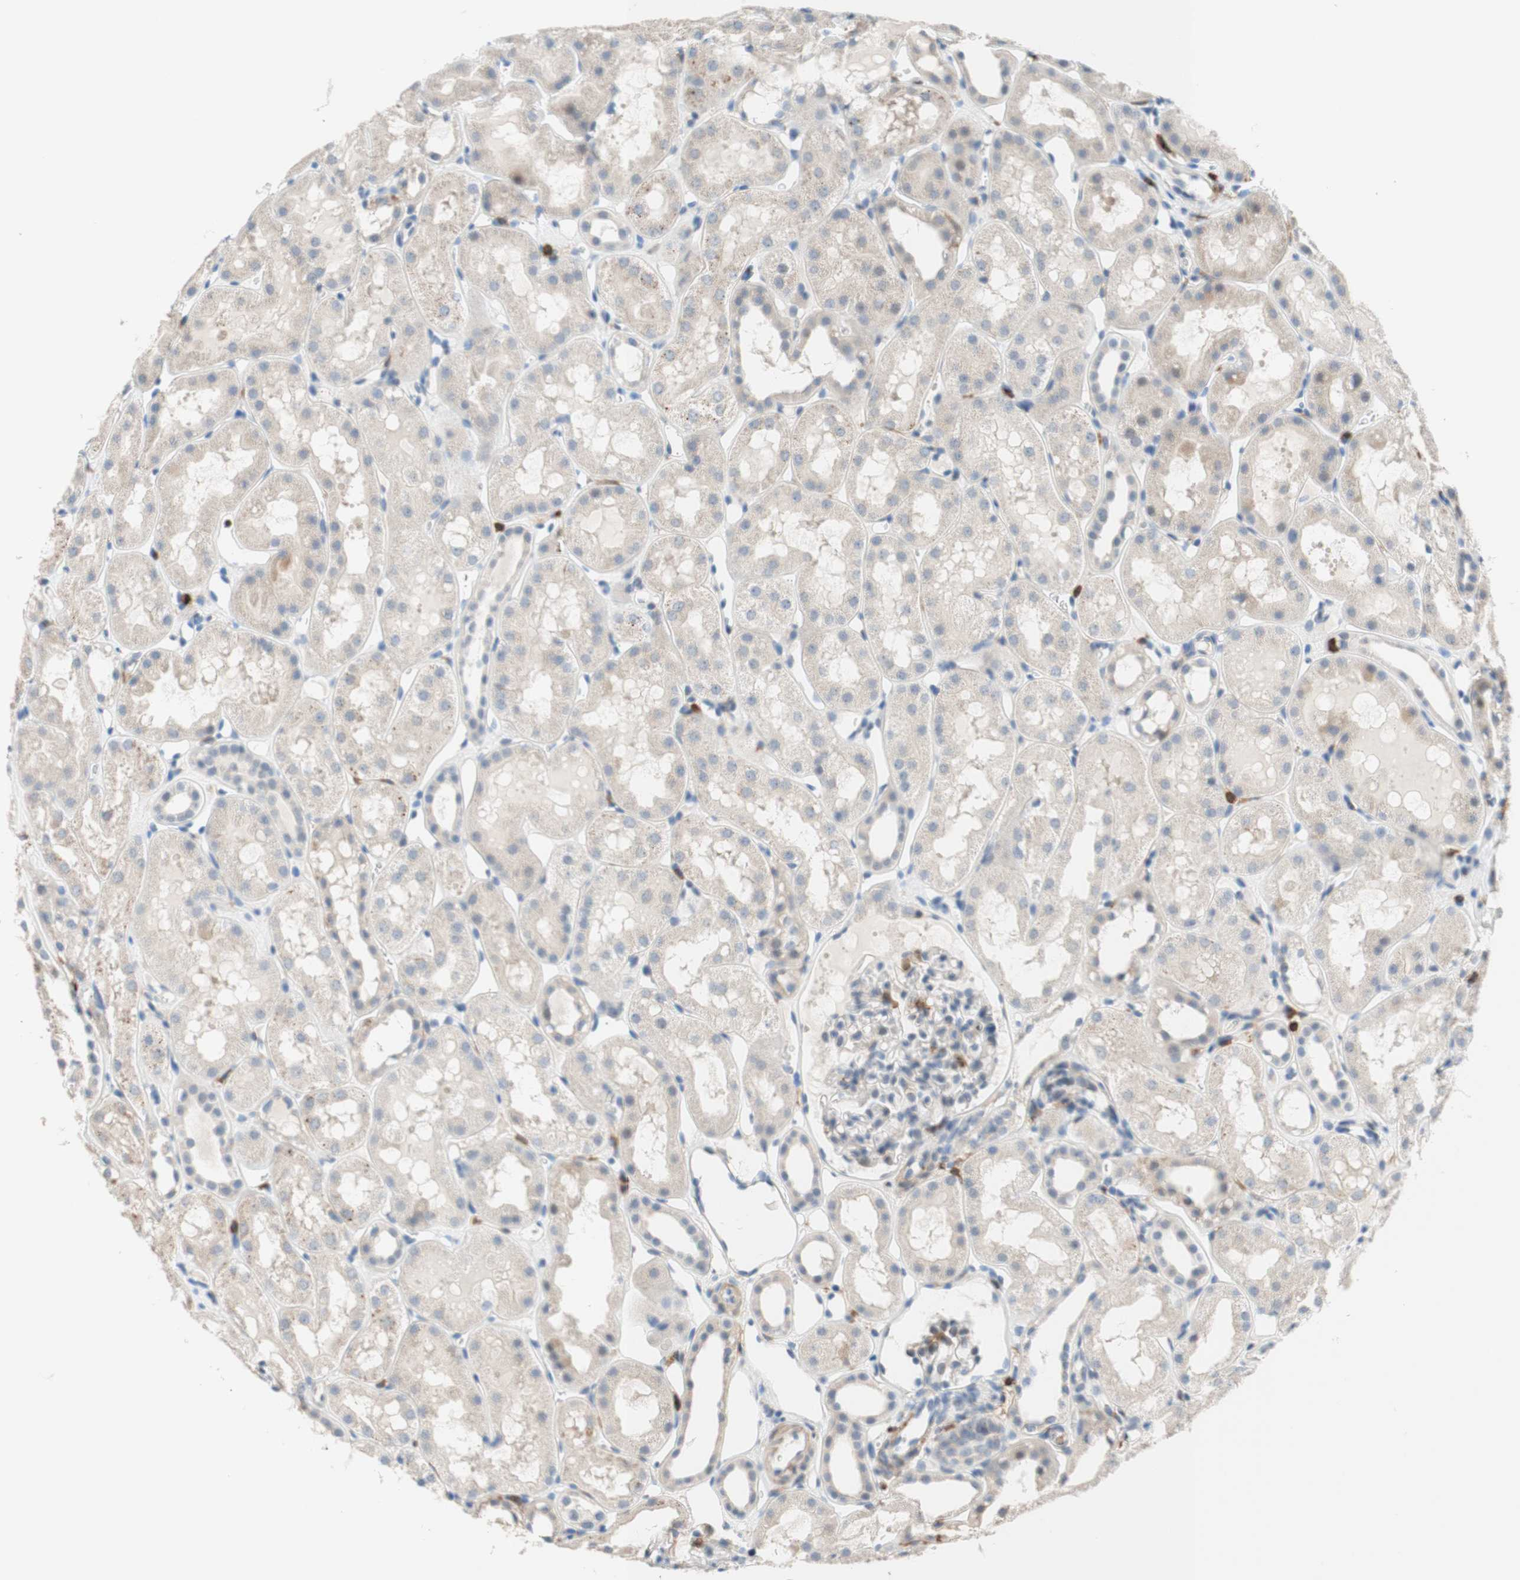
{"staining": {"intensity": "moderate", "quantity": "<25%", "location": "cytoplasmic/membranous"}, "tissue": "kidney", "cell_type": "Cells in glomeruli", "image_type": "normal", "snomed": [{"axis": "morphology", "description": "Normal tissue, NOS"}, {"axis": "topography", "description": "Kidney"}, {"axis": "topography", "description": "Urinary bladder"}], "caption": "A brown stain shows moderate cytoplasmic/membranous staining of a protein in cells in glomeruli of normal kidney.", "gene": "SPINK6", "patient": {"sex": "male", "age": 16}}